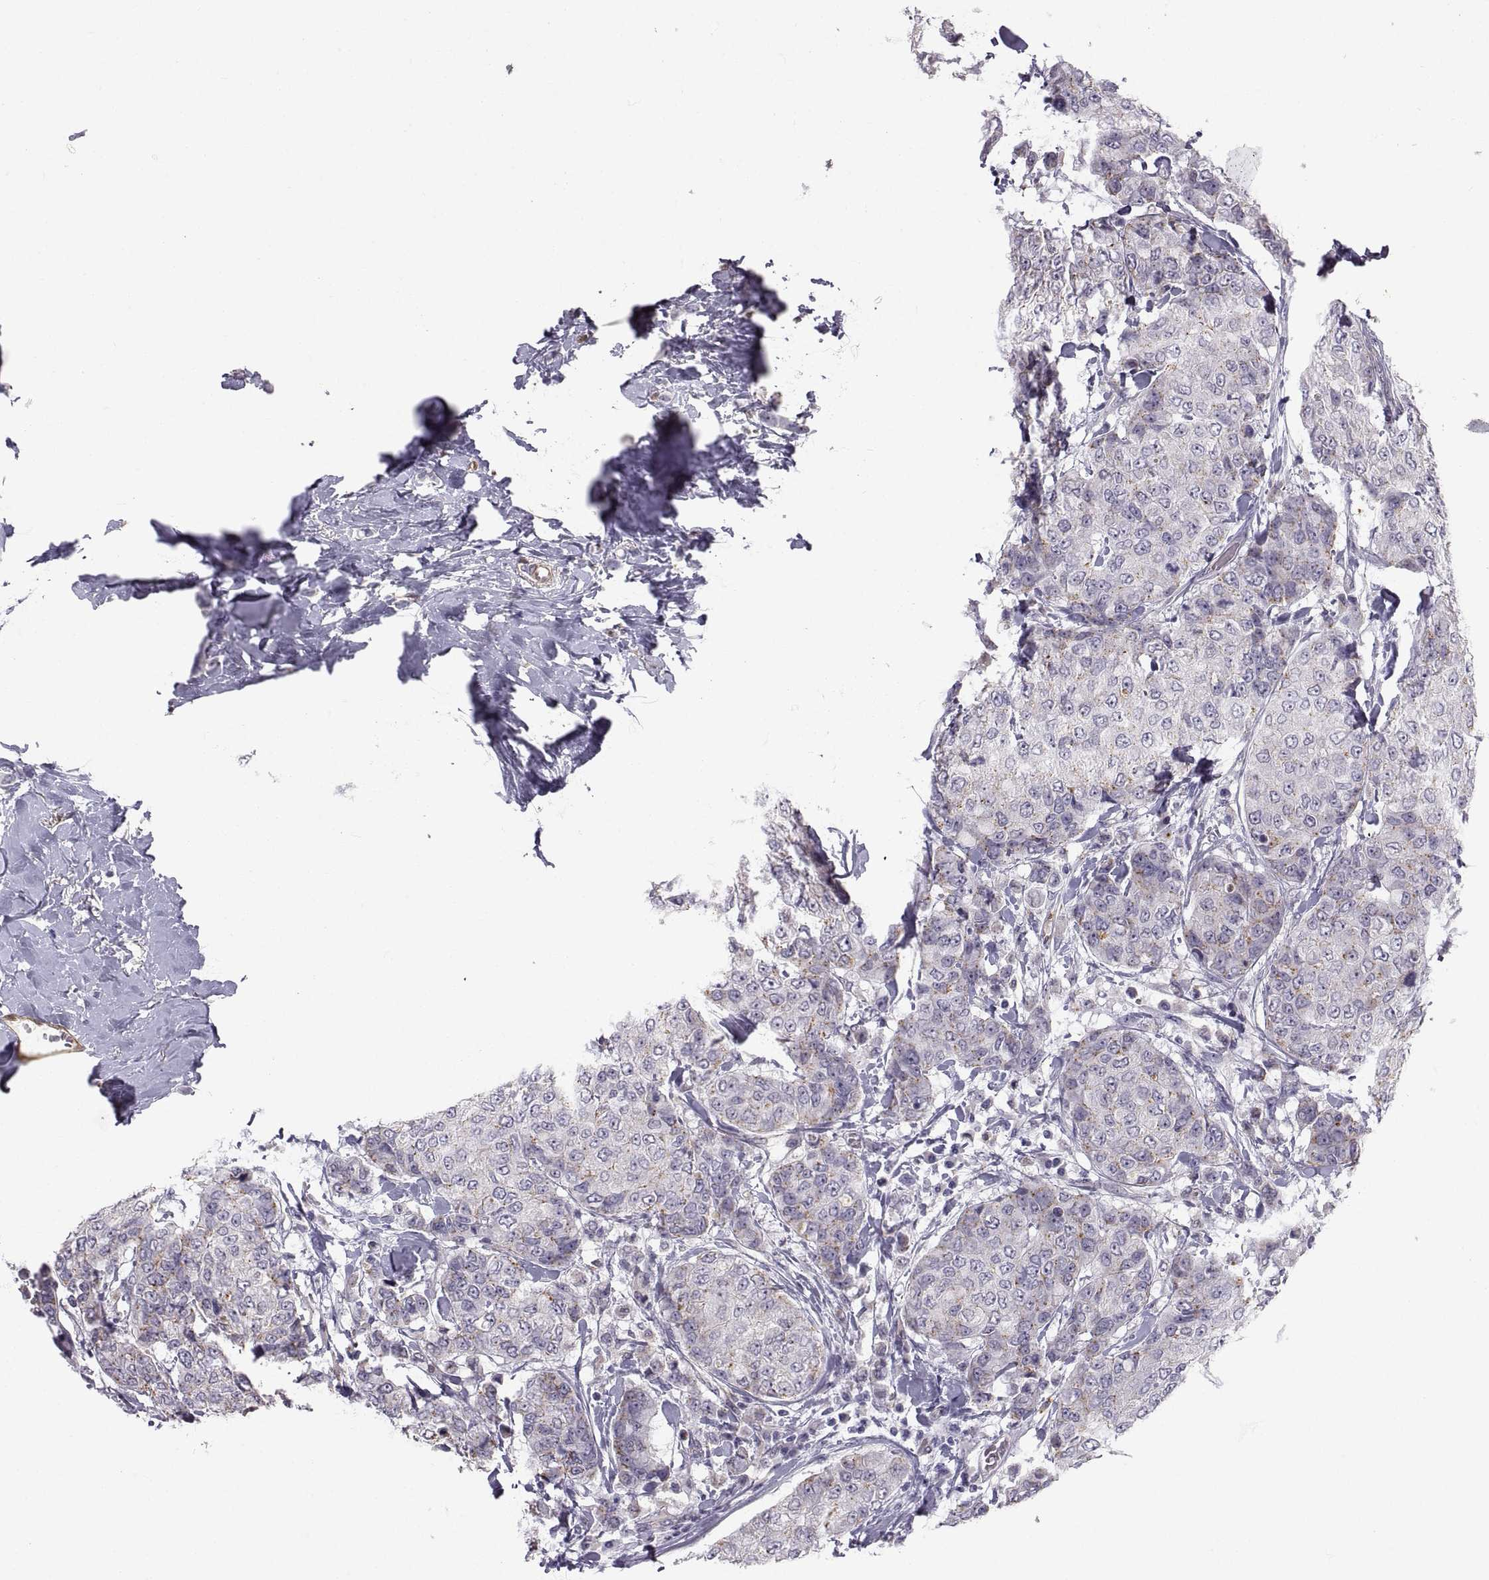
{"staining": {"intensity": "negative", "quantity": "none", "location": "none"}, "tissue": "breast cancer", "cell_type": "Tumor cells", "image_type": "cancer", "snomed": [{"axis": "morphology", "description": "Duct carcinoma"}, {"axis": "topography", "description": "Breast"}], "caption": "A micrograph of breast cancer (infiltrating ductal carcinoma) stained for a protein exhibits no brown staining in tumor cells.", "gene": "PGM5", "patient": {"sex": "female", "age": 27}}